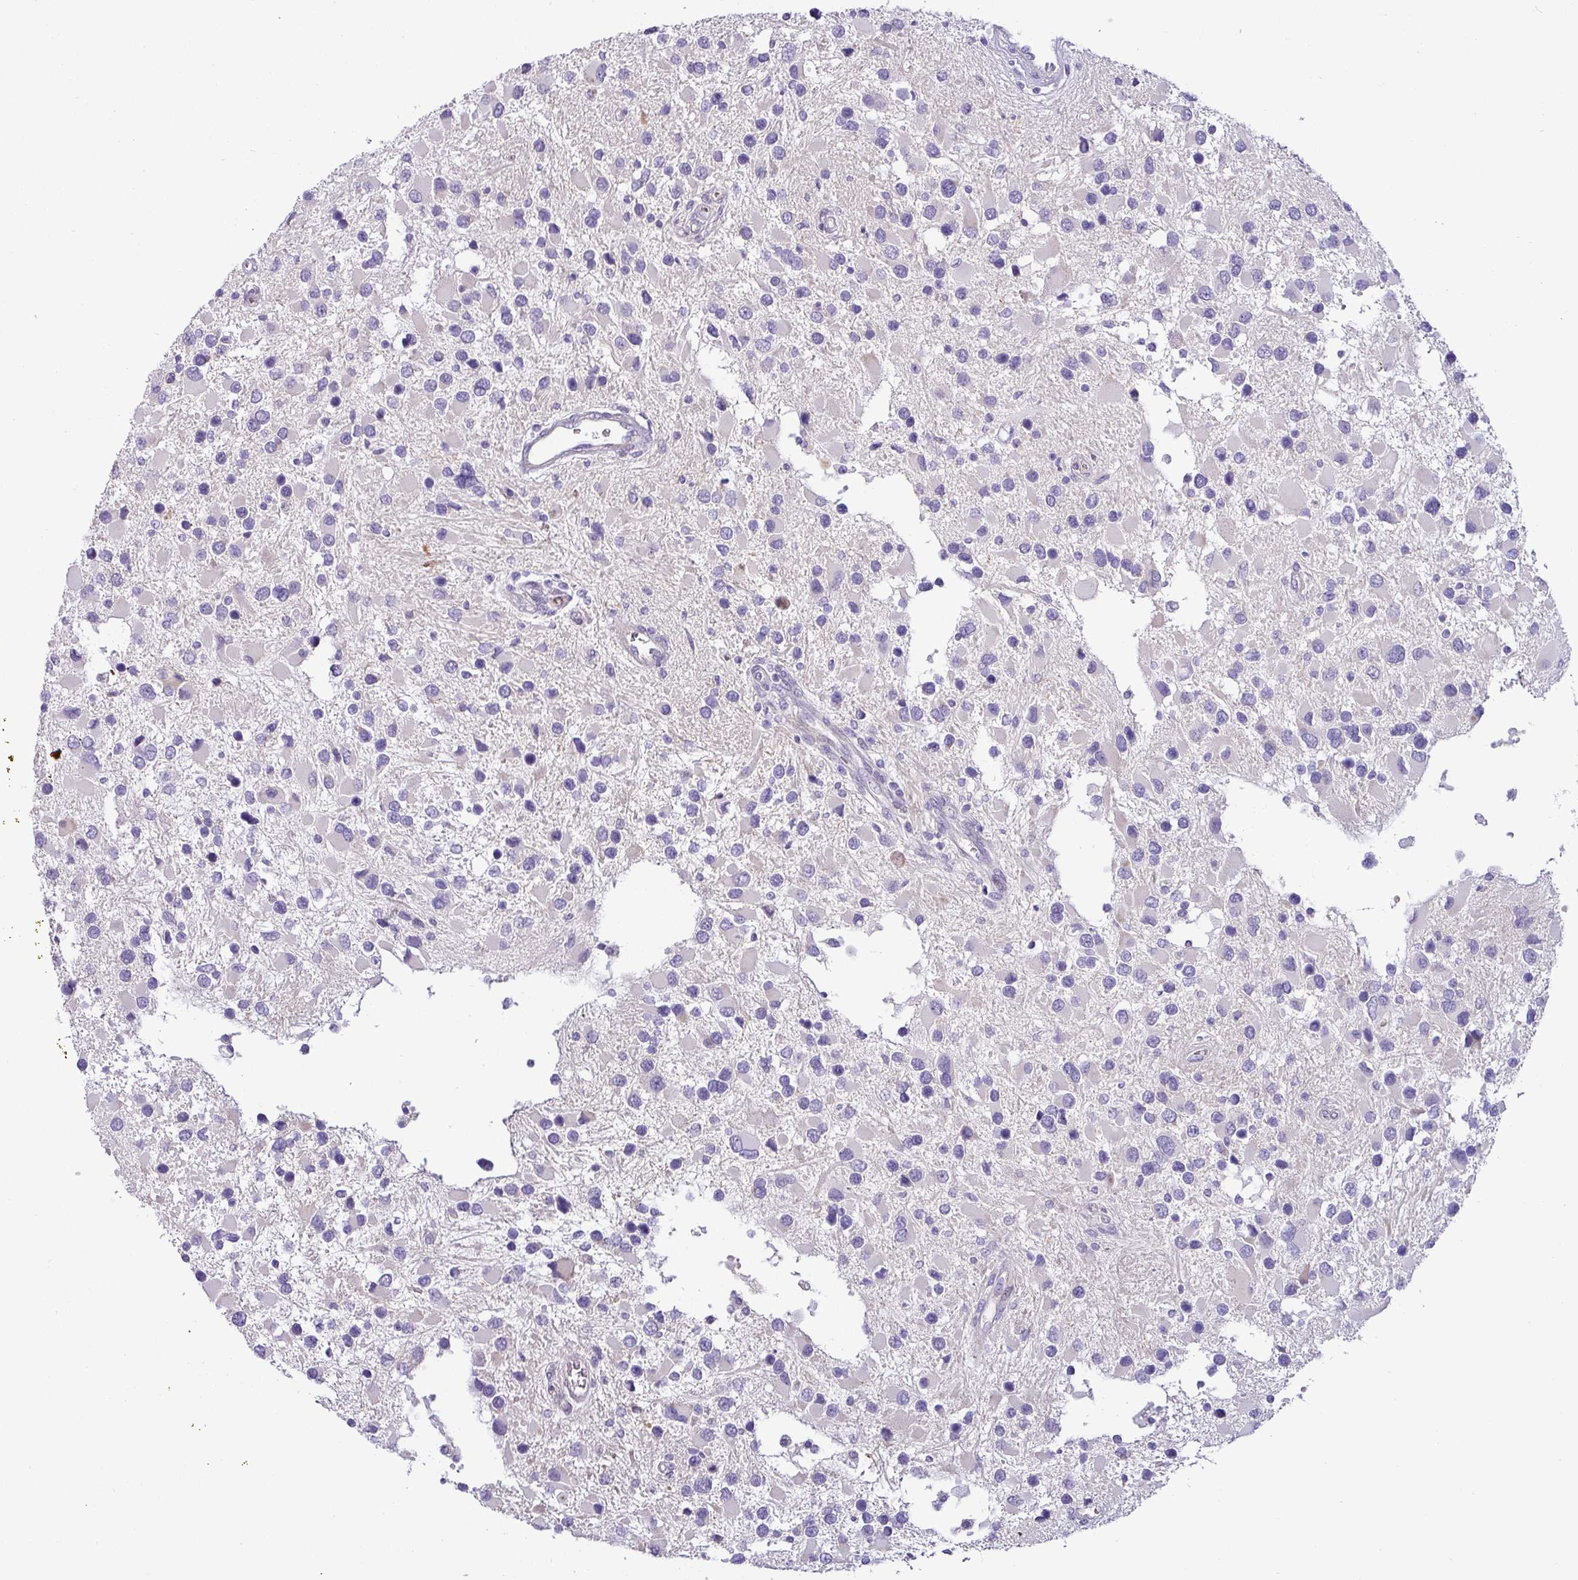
{"staining": {"intensity": "negative", "quantity": "none", "location": "none"}, "tissue": "glioma", "cell_type": "Tumor cells", "image_type": "cancer", "snomed": [{"axis": "morphology", "description": "Glioma, malignant, High grade"}, {"axis": "topography", "description": "Brain"}], "caption": "Tumor cells show no significant staining in glioma.", "gene": "ACAP3", "patient": {"sex": "male", "age": 53}}